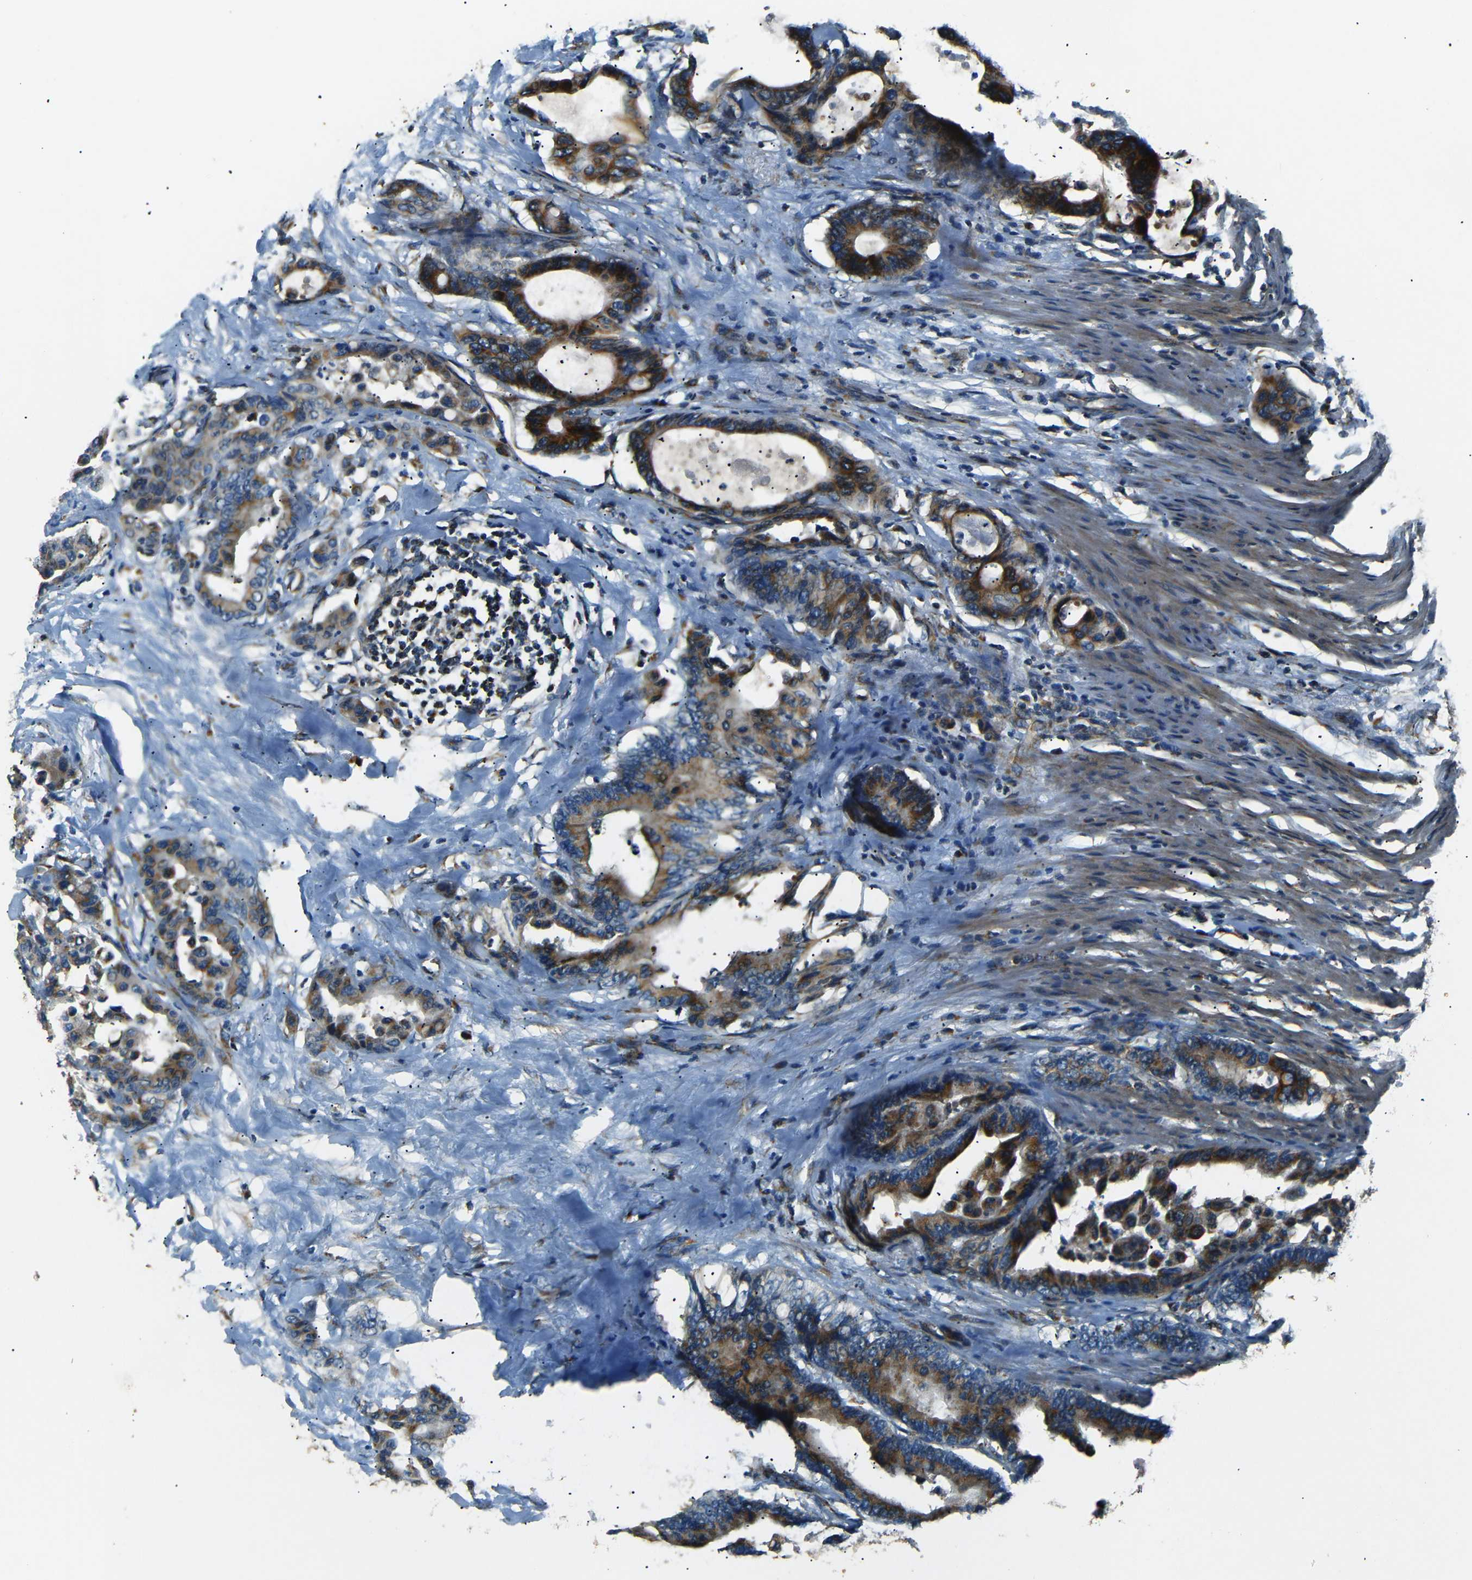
{"staining": {"intensity": "strong", "quantity": "25%-75%", "location": "cytoplasmic/membranous"}, "tissue": "colorectal cancer", "cell_type": "Tumor cells", "image_type": "cancer", "snomed": [{"axis": "morphology", "description": "Normal tissue, NOS"}, {"axis": "morphology", "description": "Adenocarcinoma, NOS"}, {"axis": "topography", "description": "Colon"}], "caption": "A brown stain labels strong cytoplasmic/membranous positivity of a protein in colorectal cancer (adenocarcinoma) tumor cells.", "gene": "NETO2", "patient": {"sex": "male", "age": 82}}